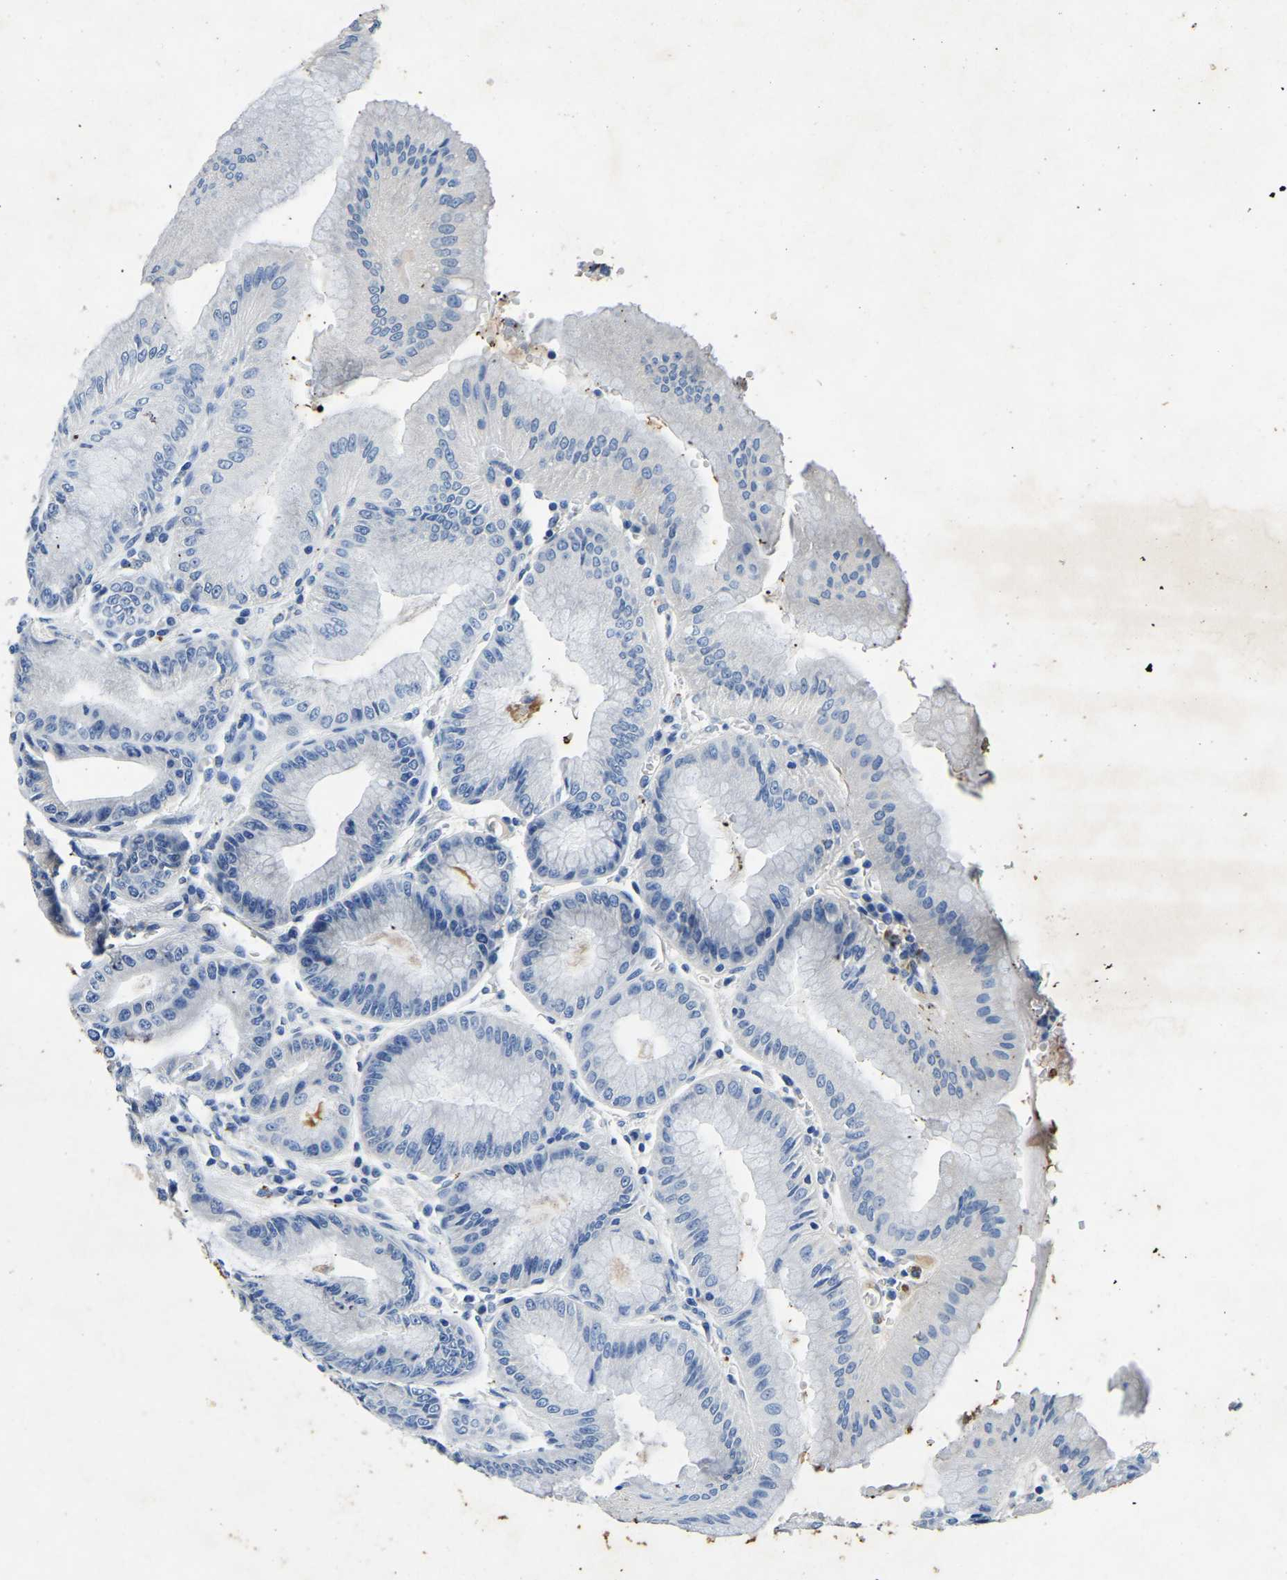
{"staining": {"intensity": "moderate", "quantity": "<25%", "location": "cytoplasmic/membranous"}, "tissue": "stomach", "cell_type": "Glandular cells", "image_type": "normal", "snomed": [{"axis": "morphology", "description": "Normal tissue, NOS"}, {"axis": "topography", "description": "Stomach, lower"}], "caption": "A brown stain shows moderate cytoplasmic/membranous positivity of a protein in glandular cells of benign human stomach. The staining is performed using DAB (3,3'-diaminobenzidine) brown chromogen to label protein expression. The nuclei are counter-stained blue using hematoxylin.", "gene": "UBN2", "patient": {"sex": "male", "age": 71}}